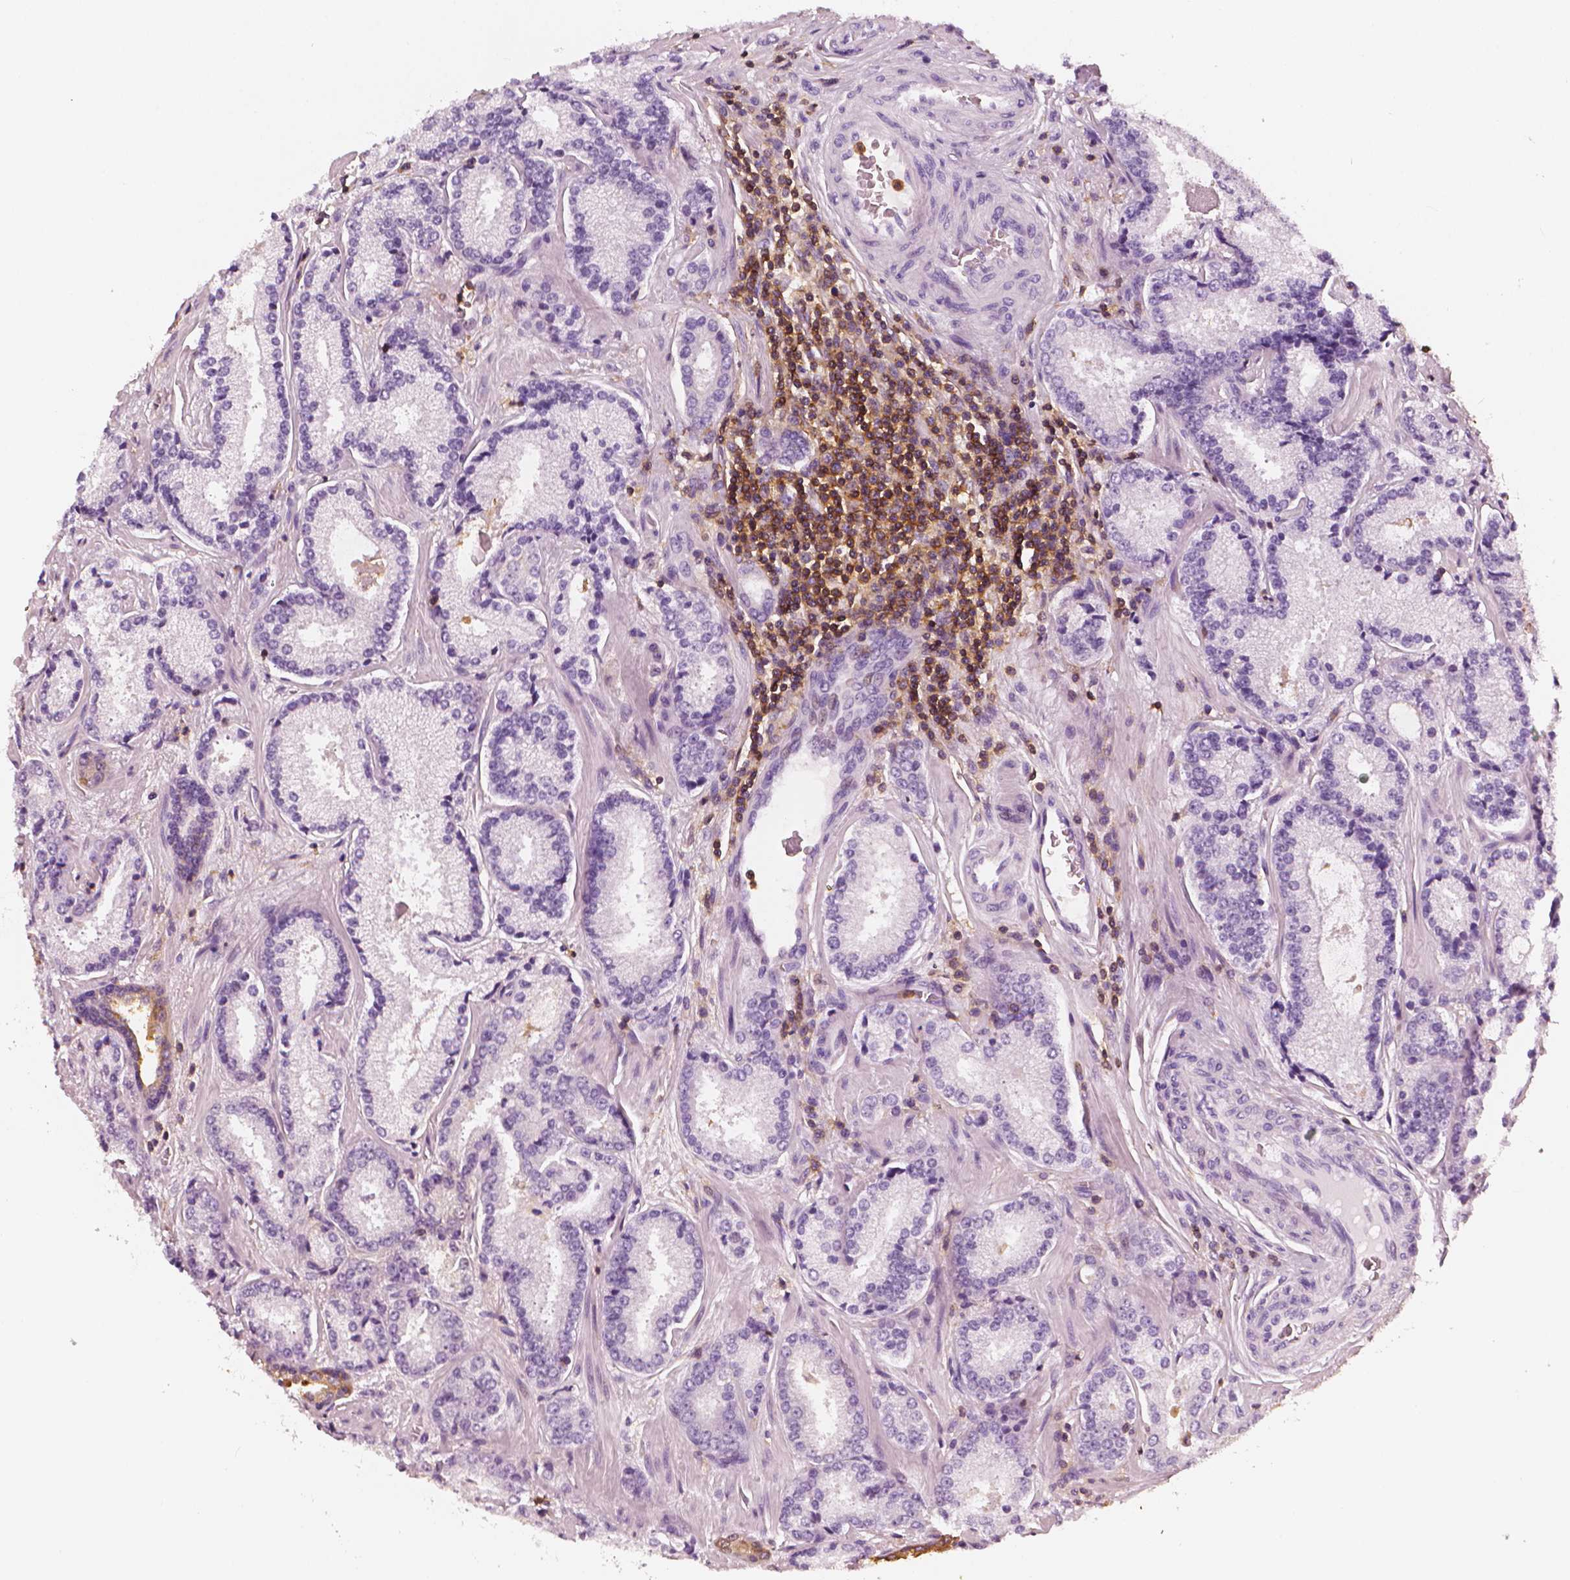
{"staining": {"intensity": "negative", "quantity": "none", "location": "none"}, "tissue": "prostate cancer", "cell_type": "Tumor cells", "image_type": "cancer", "snomed": [{"axis": "morphology", "description": "Adenocarcinoma, Low grade"}, {"axis": "topography", "description": "Prostate"}], "caption": "An IHC photomicrograph of prostate cancer (adenocarcinoma (low-grade)) is shown. There is no staining in tumor cells of prostate cancer (adenocarcinoma (low-grade)). The staining was performed using DAB (3,3'-diaminobenzidine) to visualize the protein expression in brown, while the nuclei were stained in blue with hematoxylin (Magnification: 20x).", "gene": "PTPRC", "patient": {"sex": "male", "age": 56}}